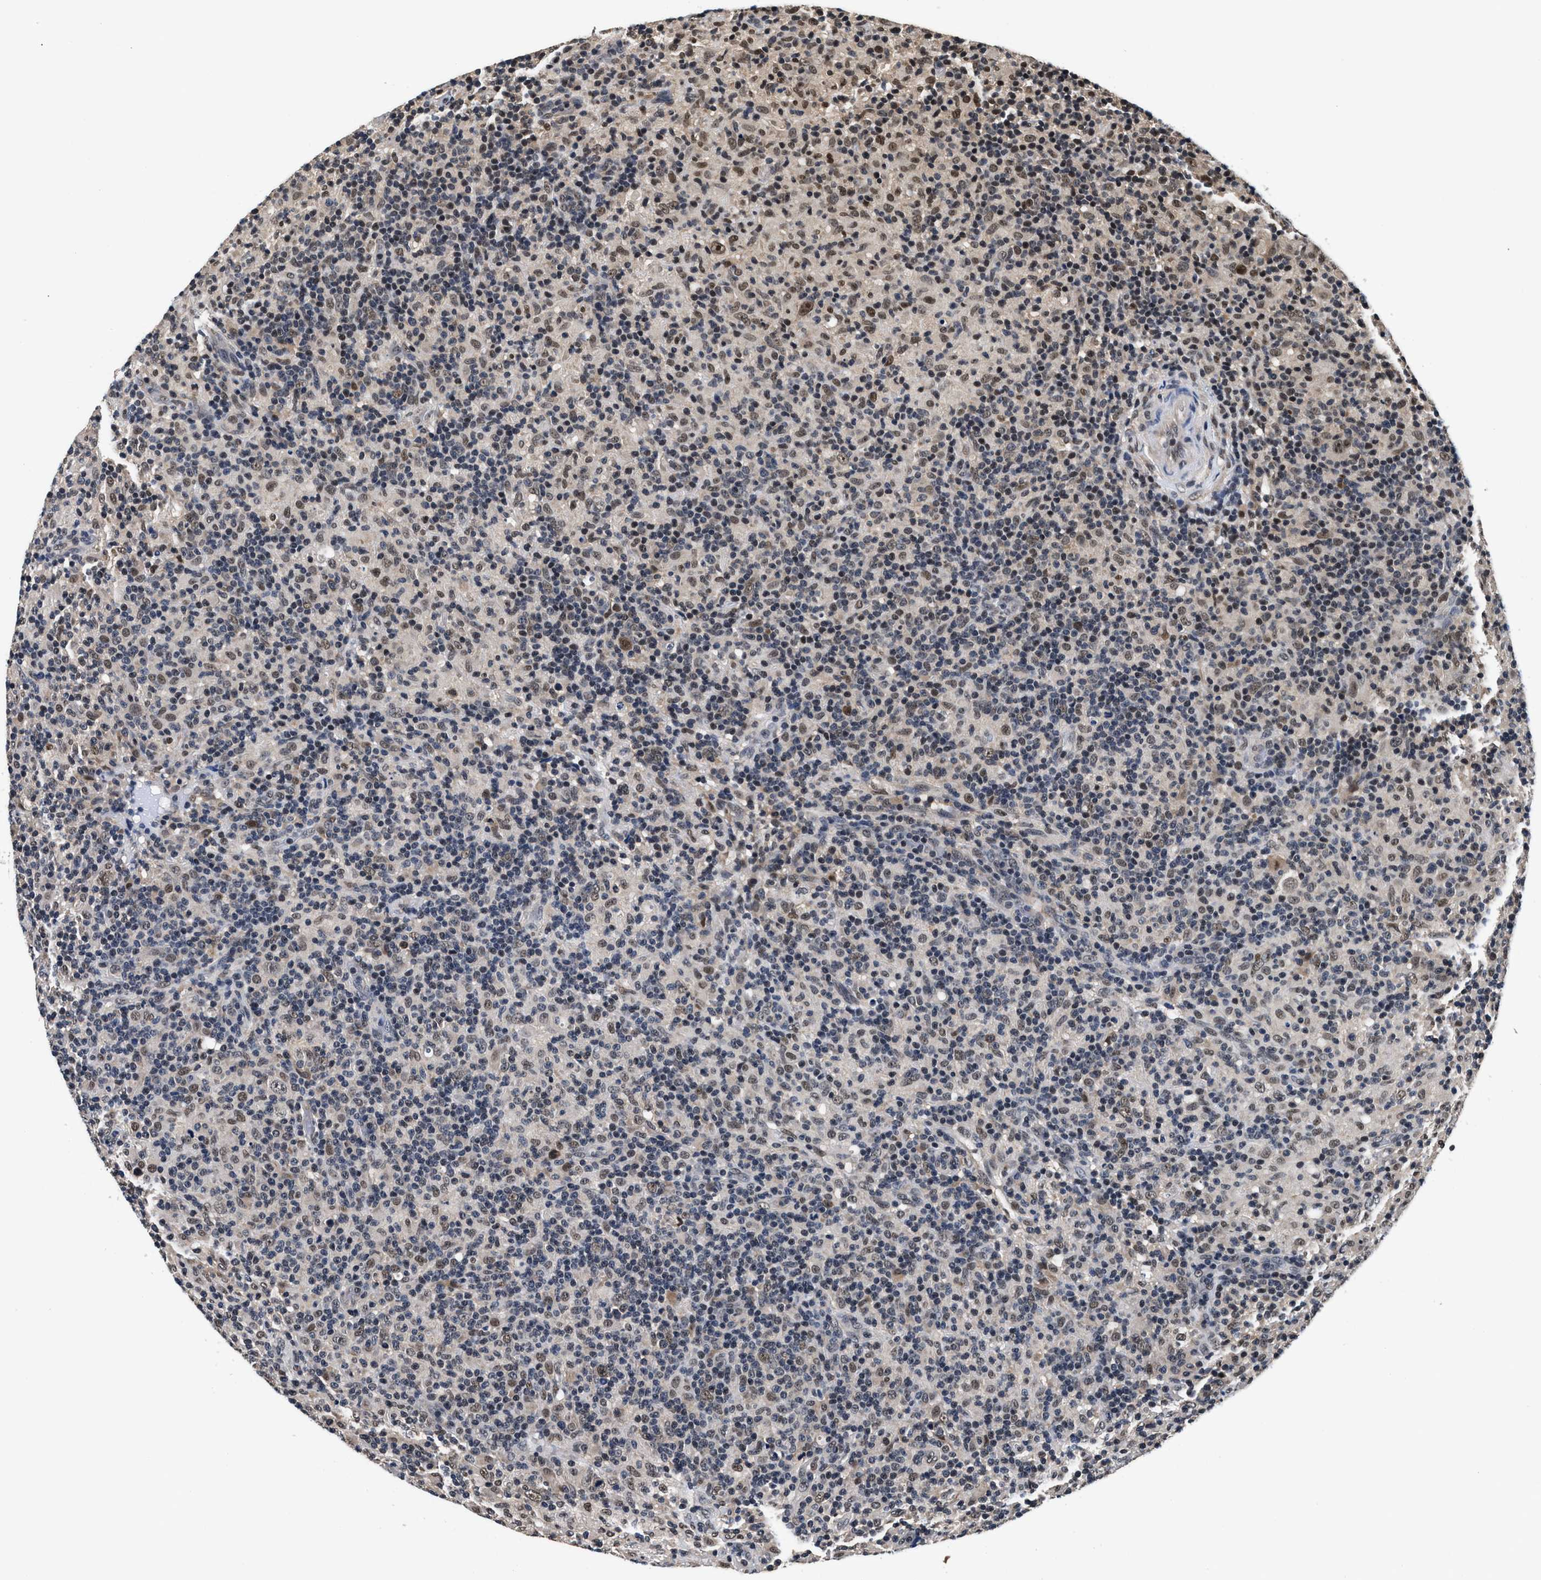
{"staining": {"intensity": "moderate", "quantity": ">75%", "location": "nuclear"}, "tissue": "lymphoma", "cell_type": "Tumor cells", "image_type": "cancer", "snomed": [{"axis": "morphology", "description": "Hodgkin's disease, NOS"}, {"axis": "topography", "description": "Lymph node"}], "caption": "Hodgkin's disease was stained to show a protein in brown. There is medium levels of moderate nuclear positivity in approximately >75% of tumor cells.", "gene": "USP16", "patient": {"sex": "male", "age": 70}}